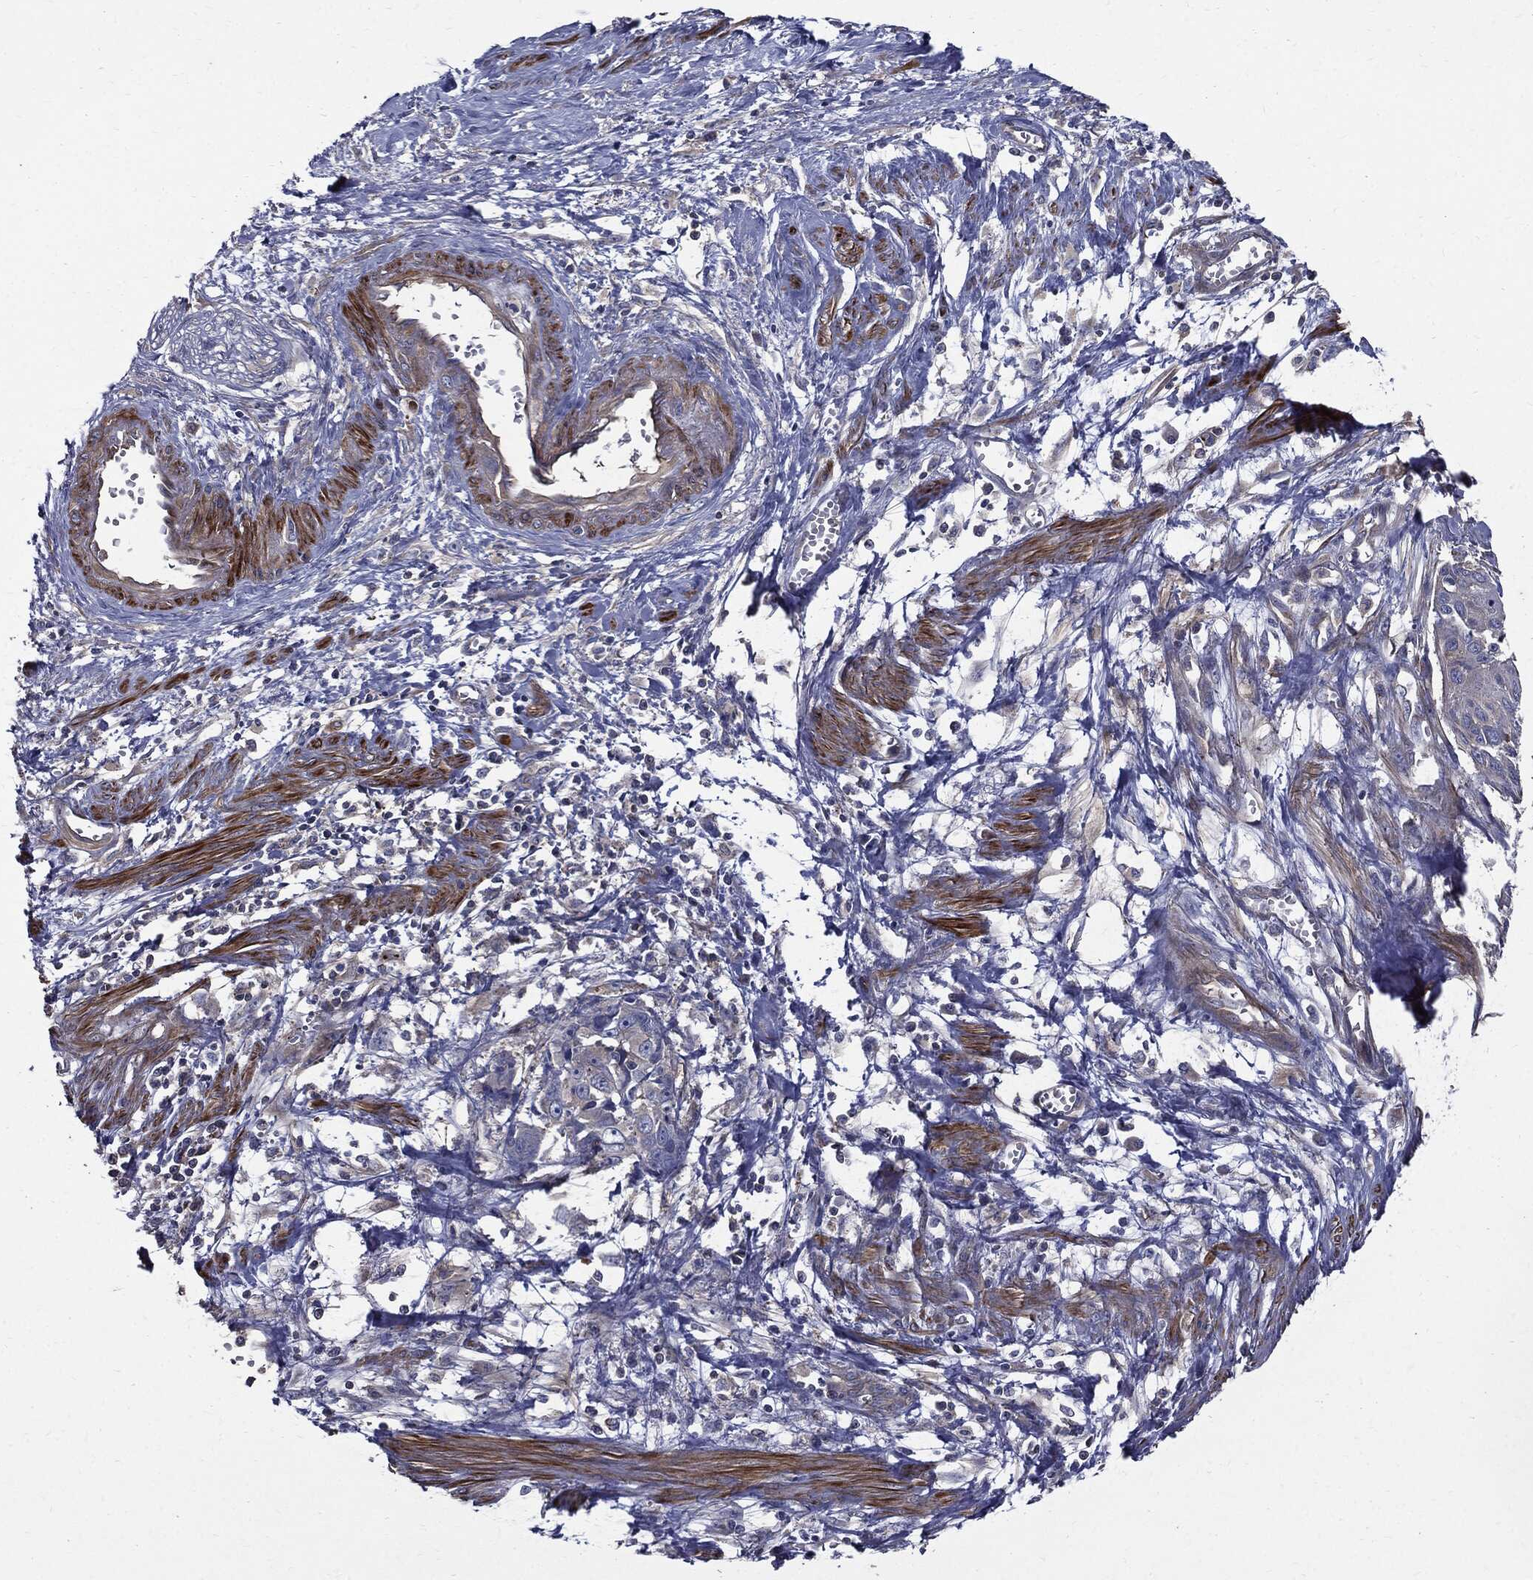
{"staining": {"intensity": "negative", "quantity": "none", "location": "none"}, "tissue": "cervical cancer", "cell_type": "Tumor cells", "image_type": "cancer", "snomed": [{"axis": "morphology", "description": "Squamous cell carcinoma, NOS"}, {"axis": "topography", "description": "Cervix"}], "caption": "Immunohistochemistry histopathology image of neoplastic tissue: cervical cancer stained with DAB reveals no significant protein staining in tumor cells.", "gene": "PDCD6IP", "patient": {"sex": "female", "age": 58}}